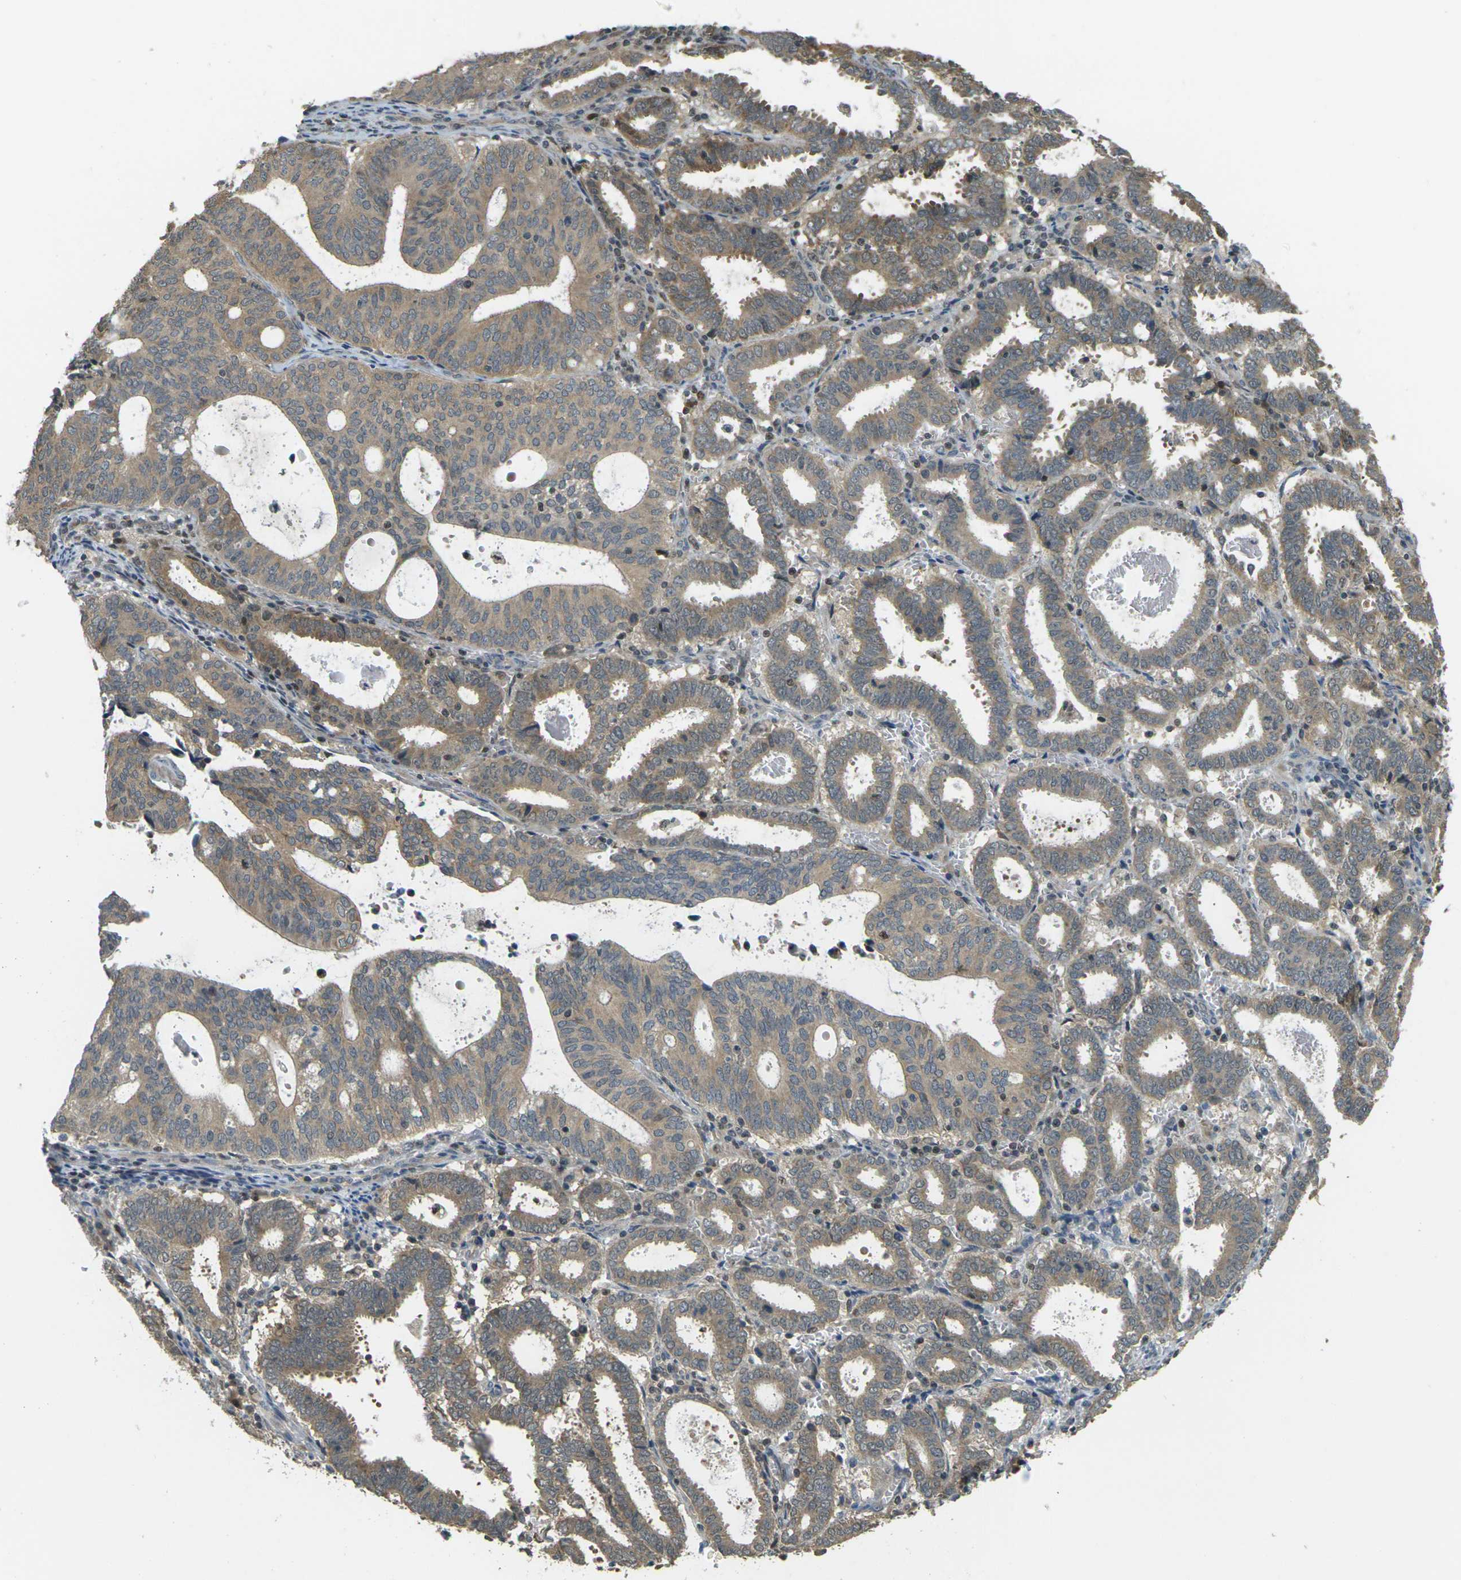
{"staining": {"intensity": "moderate", "quantity": ">75%", "location": "cytoplasmic/membranous"}, "tissue": "endometrial cancer", "cell_type": "Tumor cells", "image_type": "cancer", "snomed": [{"axis": "morphology", "description": "Adenocarcinoma, NOS"}, {"axis": "topography", "description": "Uterus"}], "caption": "Human adenocarcinoma (endometrial) stained for a protein (brown) shows moderate cytoplasmic/membranous positive expression in approximately >75% of tumor cells.", "gene": "KLHL8", "patient": {"sex": "female", "age": 83}}